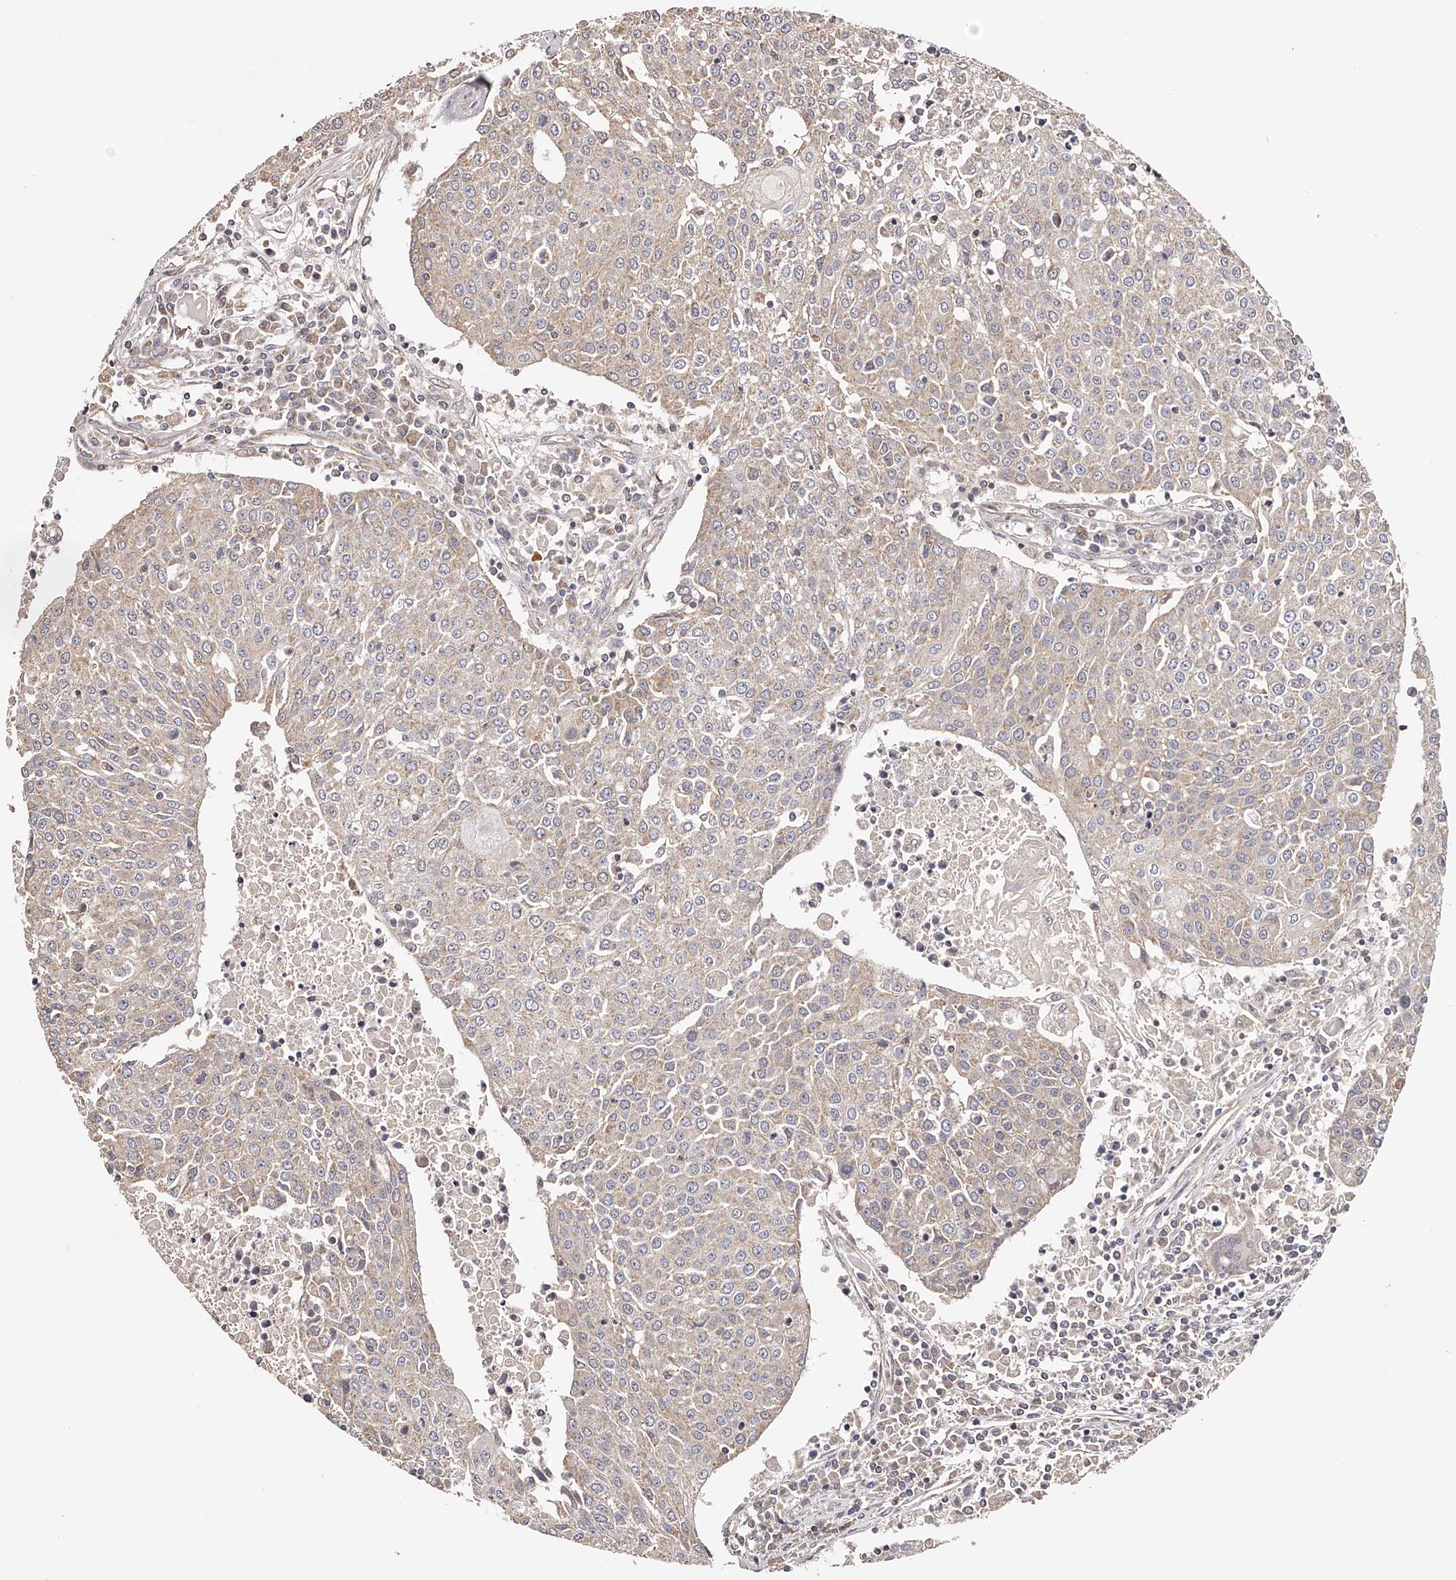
{"staining": {"intensity": "weak", "quantity": "25%-75%", "location": "cytoplasmic/membranous"}, "tissue": "urothelial cancer", "cell_type": "Tumor cells", "image_type": "cancer", "snomed": [{"axis": "morphology", "description": "Urothelial carcinoma, High grade"}, {"axis": "topography", "description": "Urinary bladder"}], "caption": "IHC (DAB (3,3'-diaminobenzidine)) staining of human urothelial cancer demonstrates weak cytoplasmic/membranous protein staining in about 25%-75% of tumor cells. (Stains: DAB (3,3'-diaminobenzidine) in brown, nuclei in blue, Microscopy: brightfield microscopy at high magnification).", "gene": "USP21", "patient": {"sex": "female", "age": 85}}